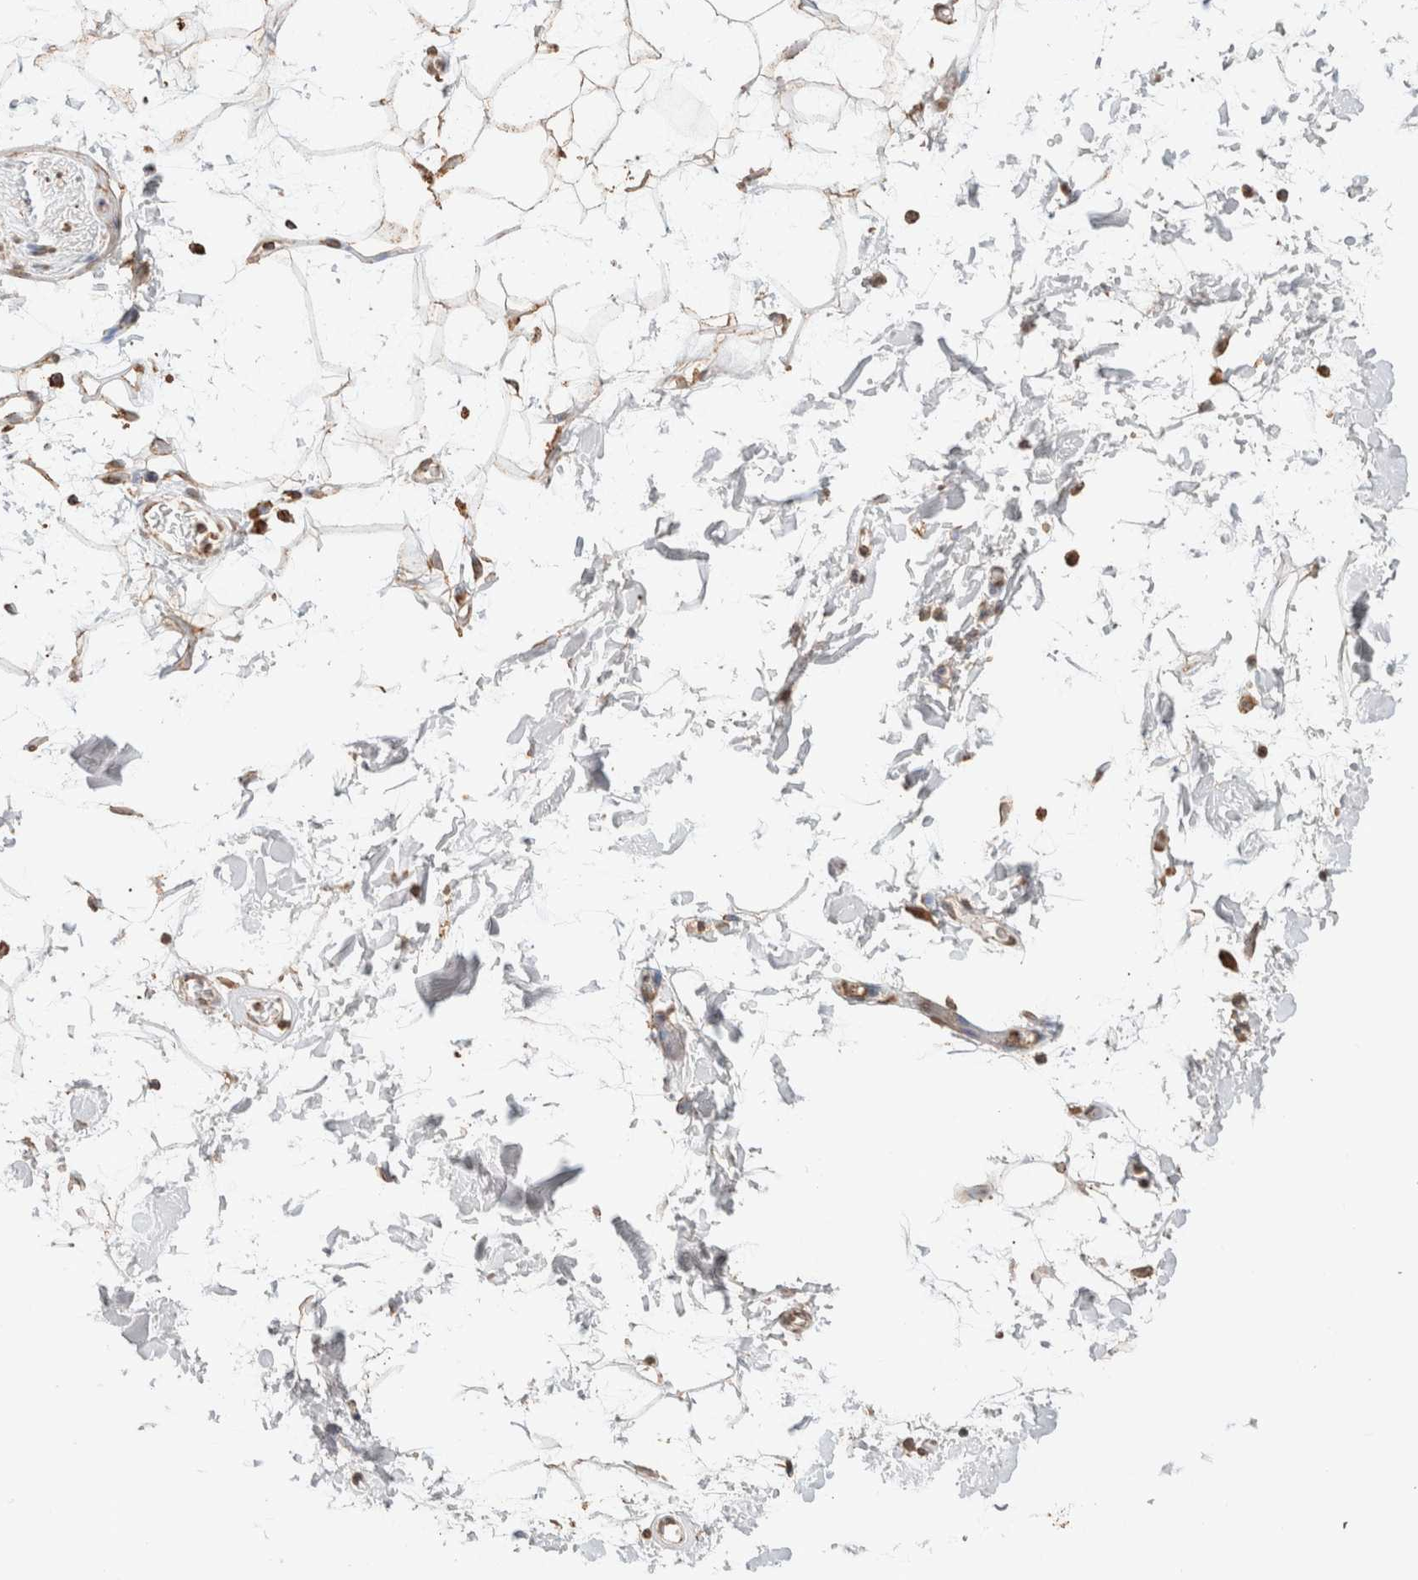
{"staining": {"intensity": "strong", "quantity": ">75%", "location": "cytoplasmic/membranous"}, "tissue": "adipose tissue", "cell_type": "Adipocytes", "image_type": "normal", "snomed": [{"axis": "morphology", "description": "Normal tissue, NOS"}, {"axis": "topography", "description": "Soft tissue"}], "caption": "Adipose tissue stained with a brown dye displays strong cytoplasmic/membranous positive expression in about >75% of adipocytes.", "gene": "SDC2", "patient": {"sex": "male", "age": 72}}